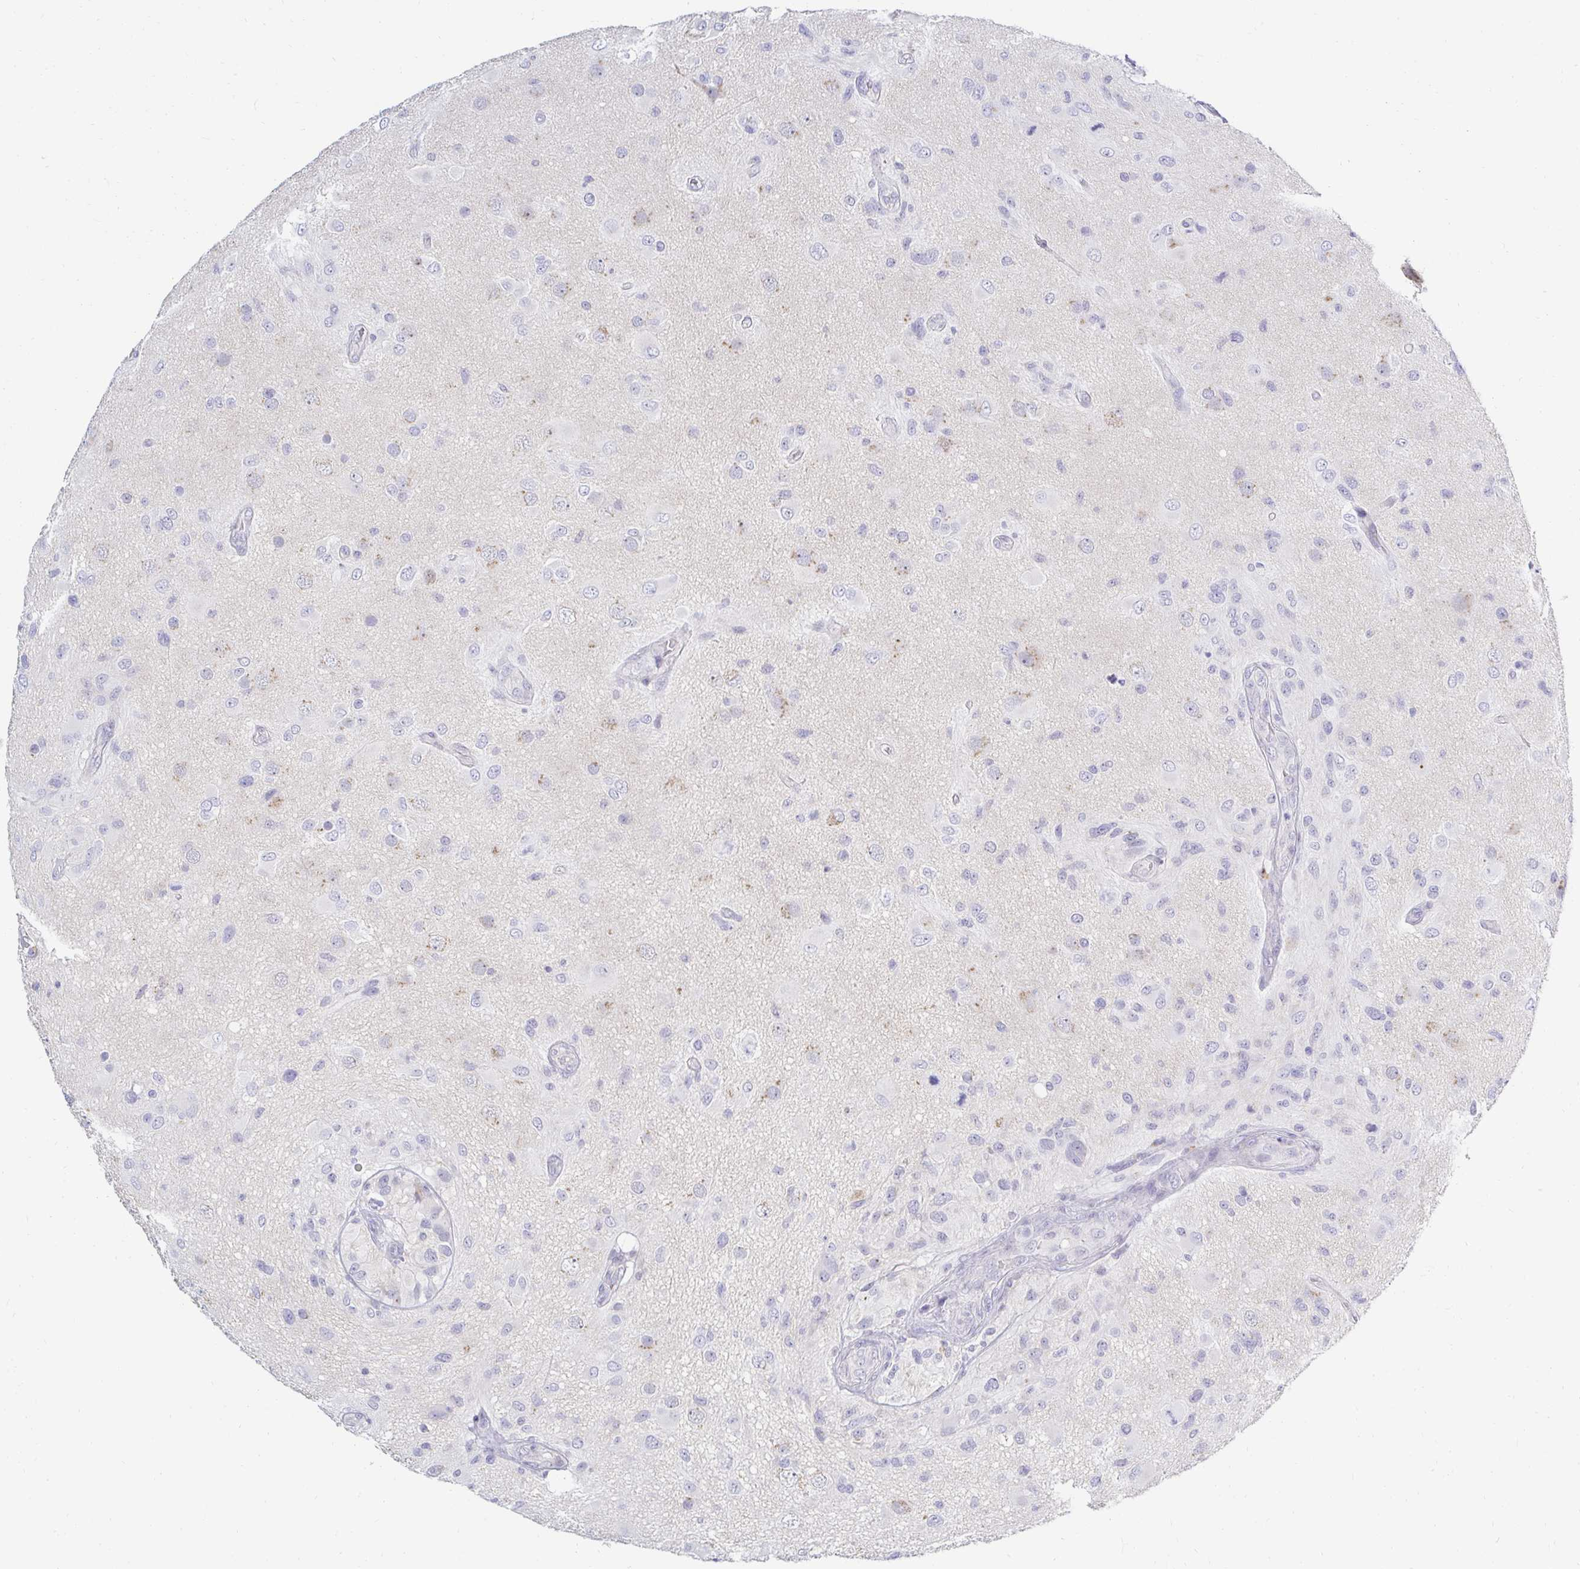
{"staining": {"intensity": "negative", "quantity": "none", "location": "none"}, "tissue": "glioma", "cell_type": "Tumor cells", "image_type": "cancer", "snomed": [{"axis": "morphology", "description": "Glioma, malignant, High grade"}, {"axis": "topography", "description": "Brain"}], "caption": "Malignant glioma (high-grade) was stained to show a protein in brown. There is no significant positivity in tumor cells.", "gene": "OR51D1", "patient": {"sex": "male", "age": 53}}